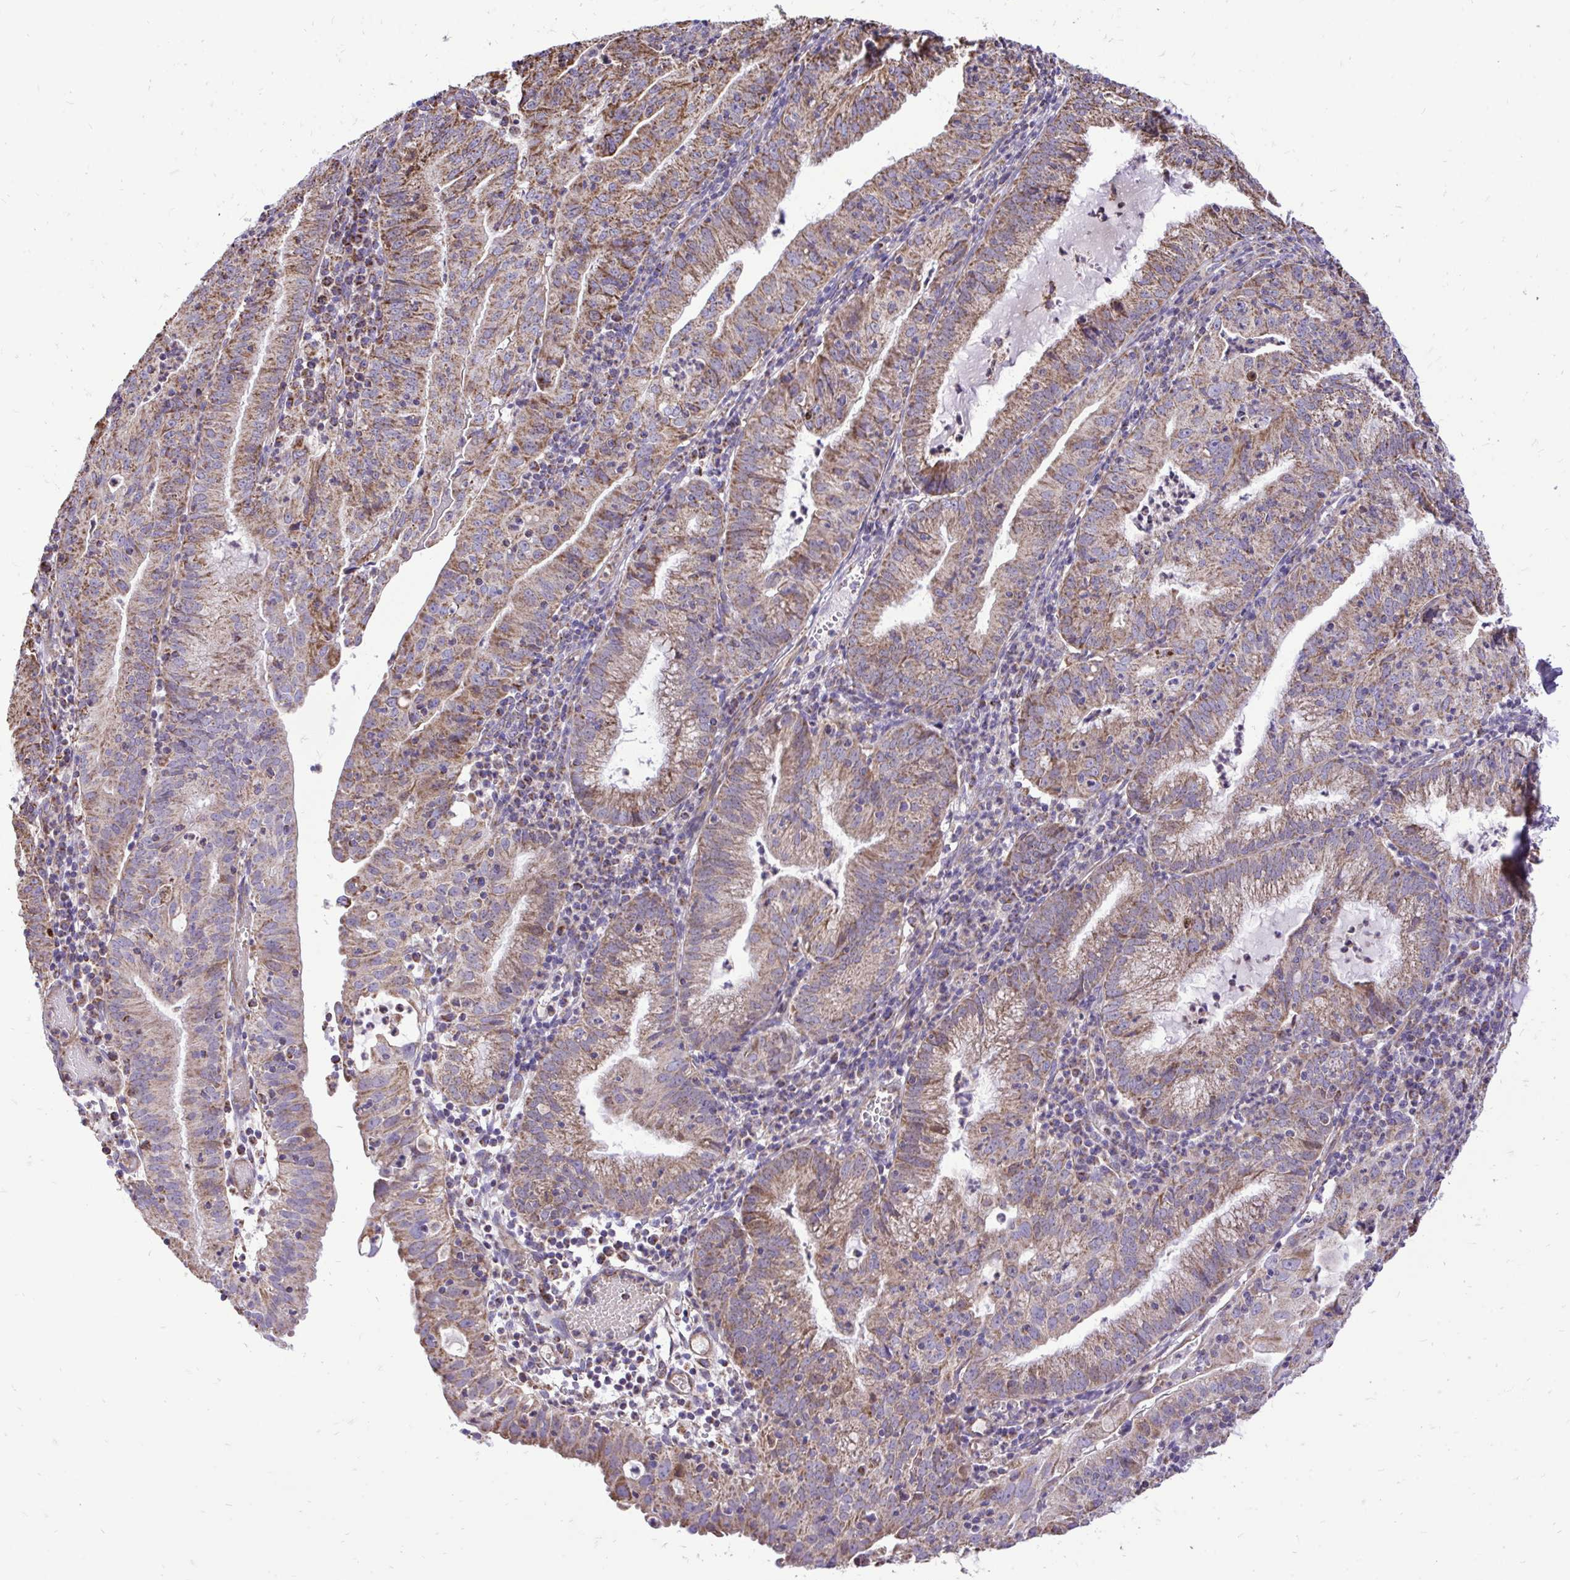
{"staining": {"intensity": "moderate", "quantity": ">75%", "location": "cytoplasmic/membranous"}, "tissue": "endometrial cancer", "cell_type": "Tumor cells", "image_type": "cancer", "snomed": [{"axis": "morphology", "description": "Adenocarcinoma, NOS"}, {"axis": "topography", "description": "Endometrium"}], "caption": "Moderate cytoplasmic/membranous protein positivity is appreciated in approximately >75% of tumor cells in endometrial adenocarcinoma. The staining was performed using DAB, with brown indicating positive protein expression. Nuclei are stained blue with hematoxylin.", "gene": "UBE2C", "patient": {"sex": "female", "age": 60}}